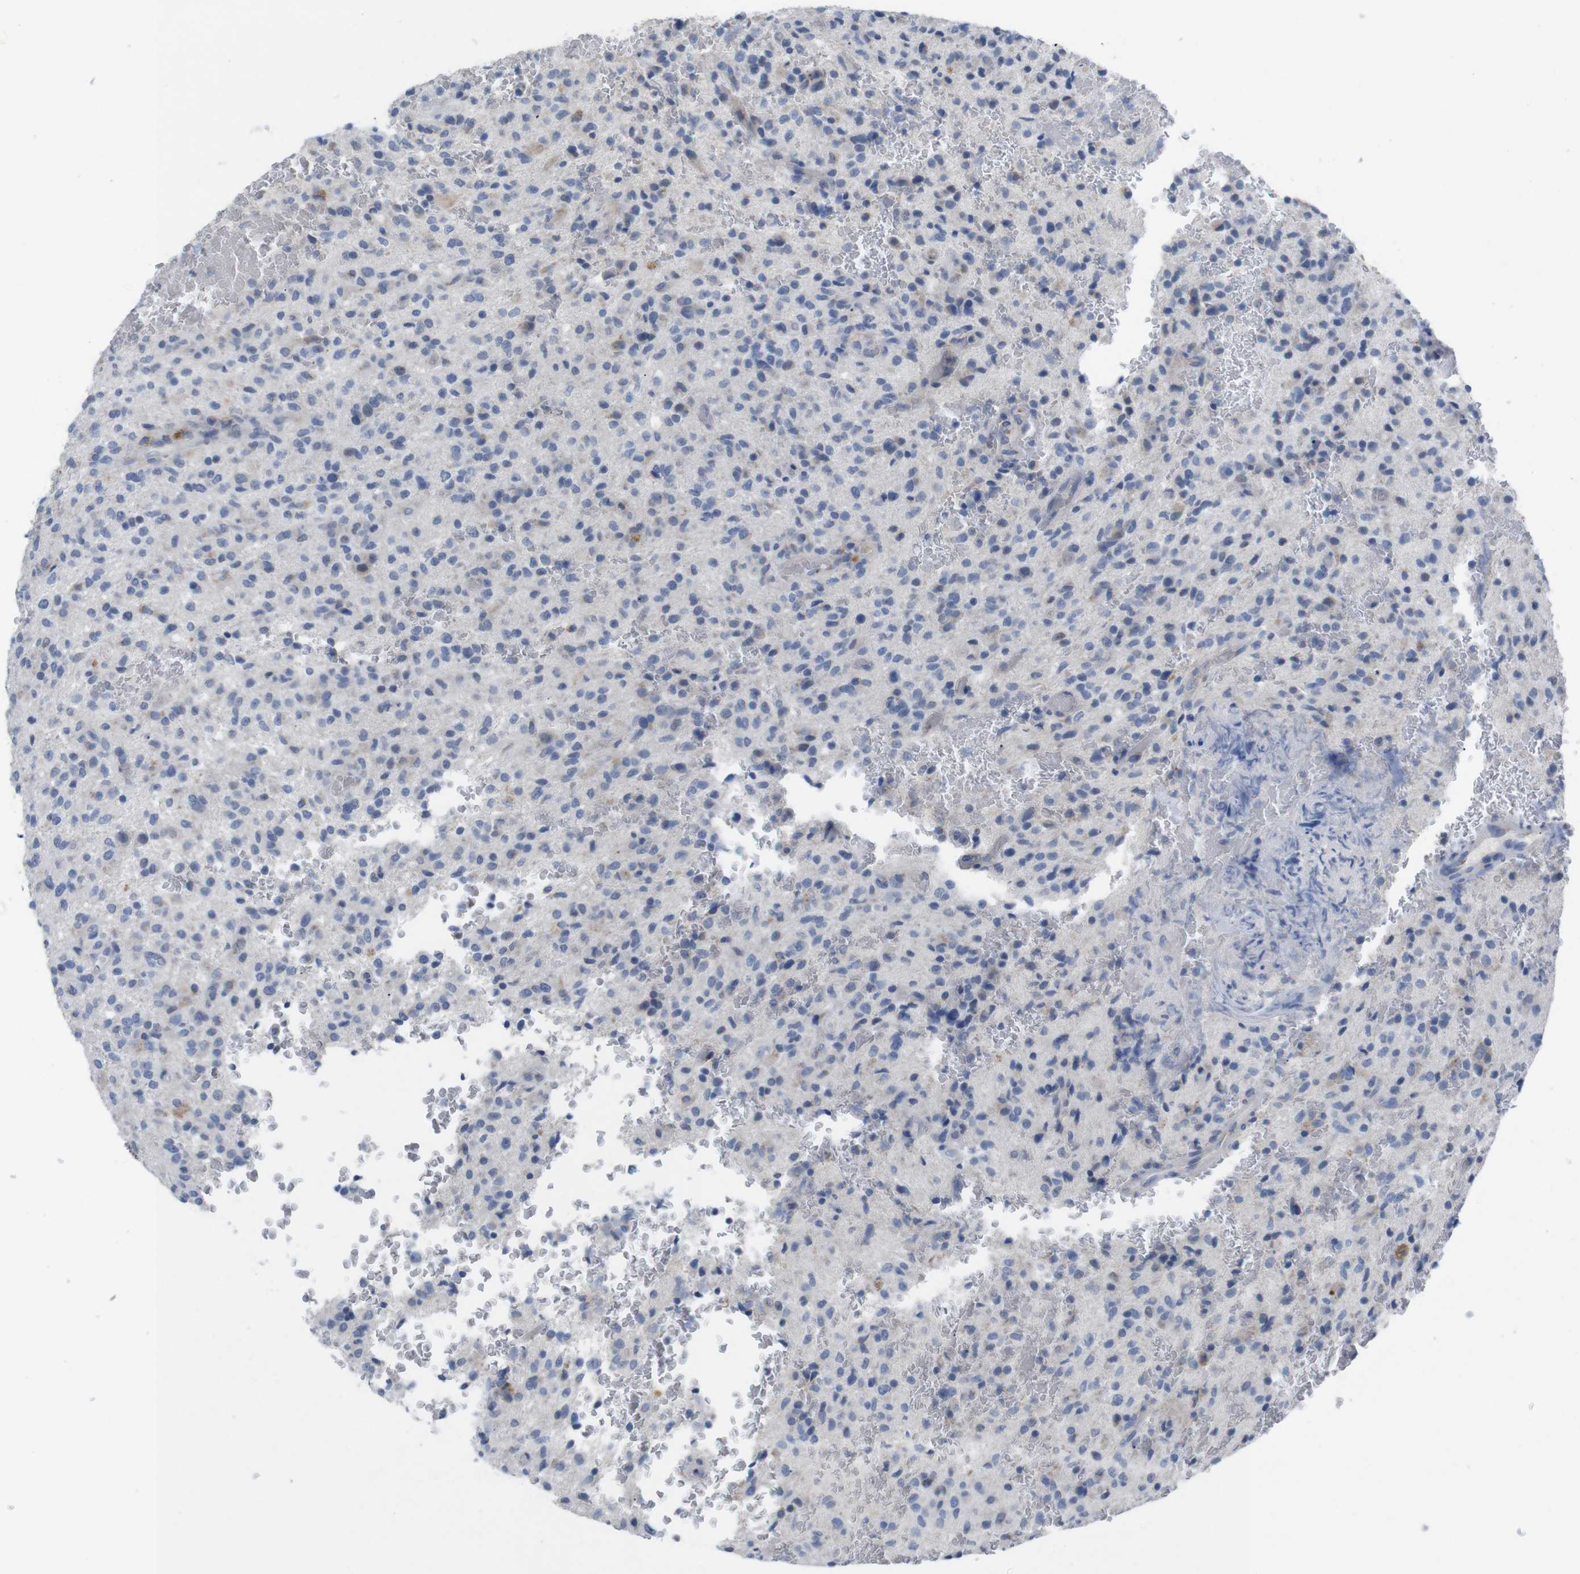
{"staining": {"intensity": "negative", "quantity": "none", "location": "none"}, "tissue": "glioma", "cell_type": "Tumor cells", "image_type": "cancer", "snomed": [{"axis": "morphology", "description": "Glioma, malignant, High grade"}, {"axis": "topography", "description": "Brain"}], "caption": "A high-resolution micrograph shows IHC staining of glioma, which demonstrates no significant staining in tumor cells.", "gene": "IRF4", "patient": {"sex": "male", "age": 71}}